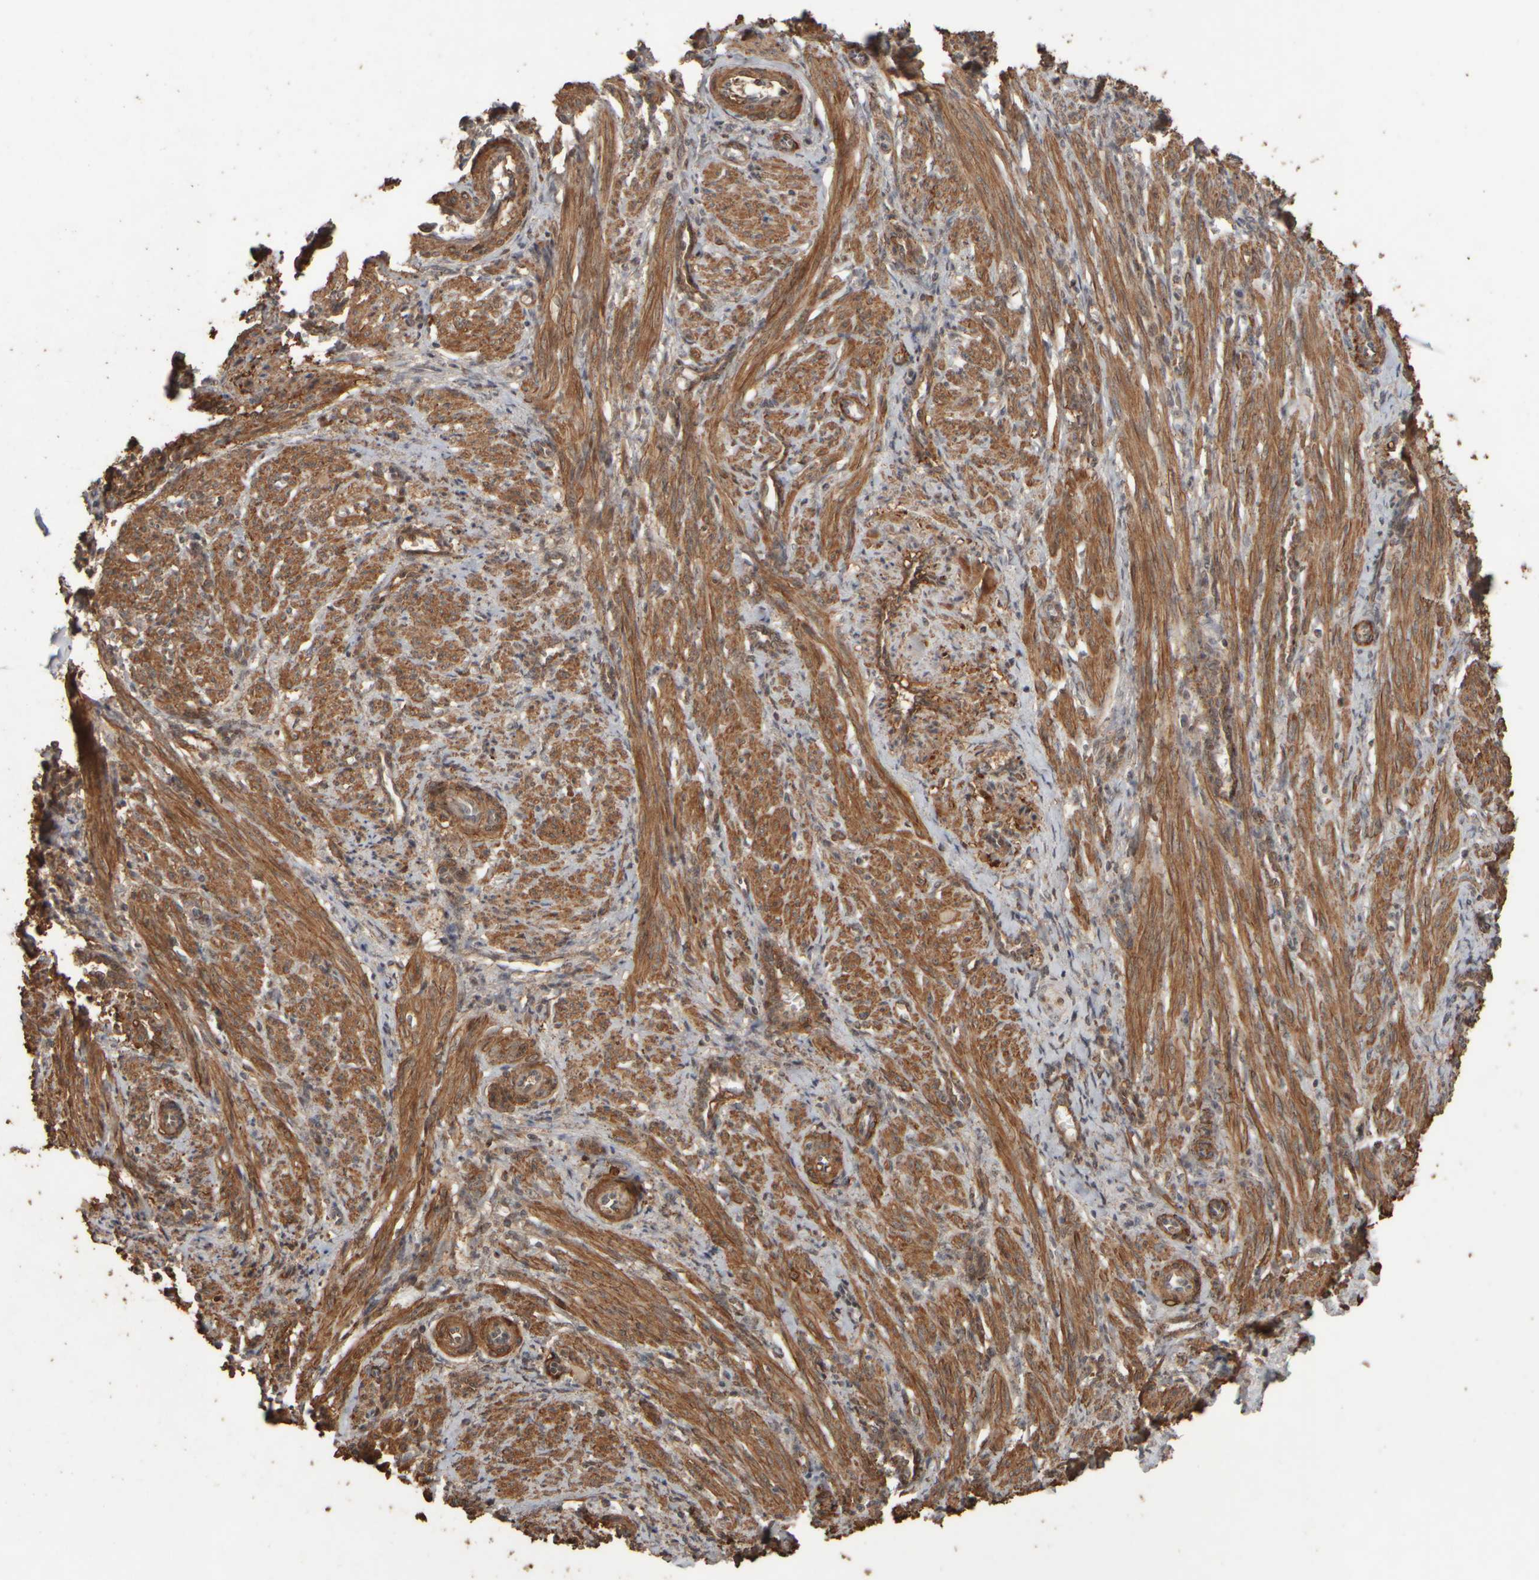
{"staining": {"intensity": "moderate", "quantity": ">75%", "location": "cytoplasmic/membranous"}, "tissue": "smooth muscle", "cell_type": "Smooth muscle cells", "image_type": "normal", "snomed": [{"axis": "morphology", "description": "Normal tissue, NOS"}, {"axis": "topography", "description": "Endometrium"}], "caption": "IHC micrograph of benign human smooth muscle stained for a protein (brown), which exhibits medium levels of moderate cytoplasmic/membranous expression in about >75% of smooth muscle cells.", "gene": "SPHK1", "patient": {"sex": "female", "age": 33}}